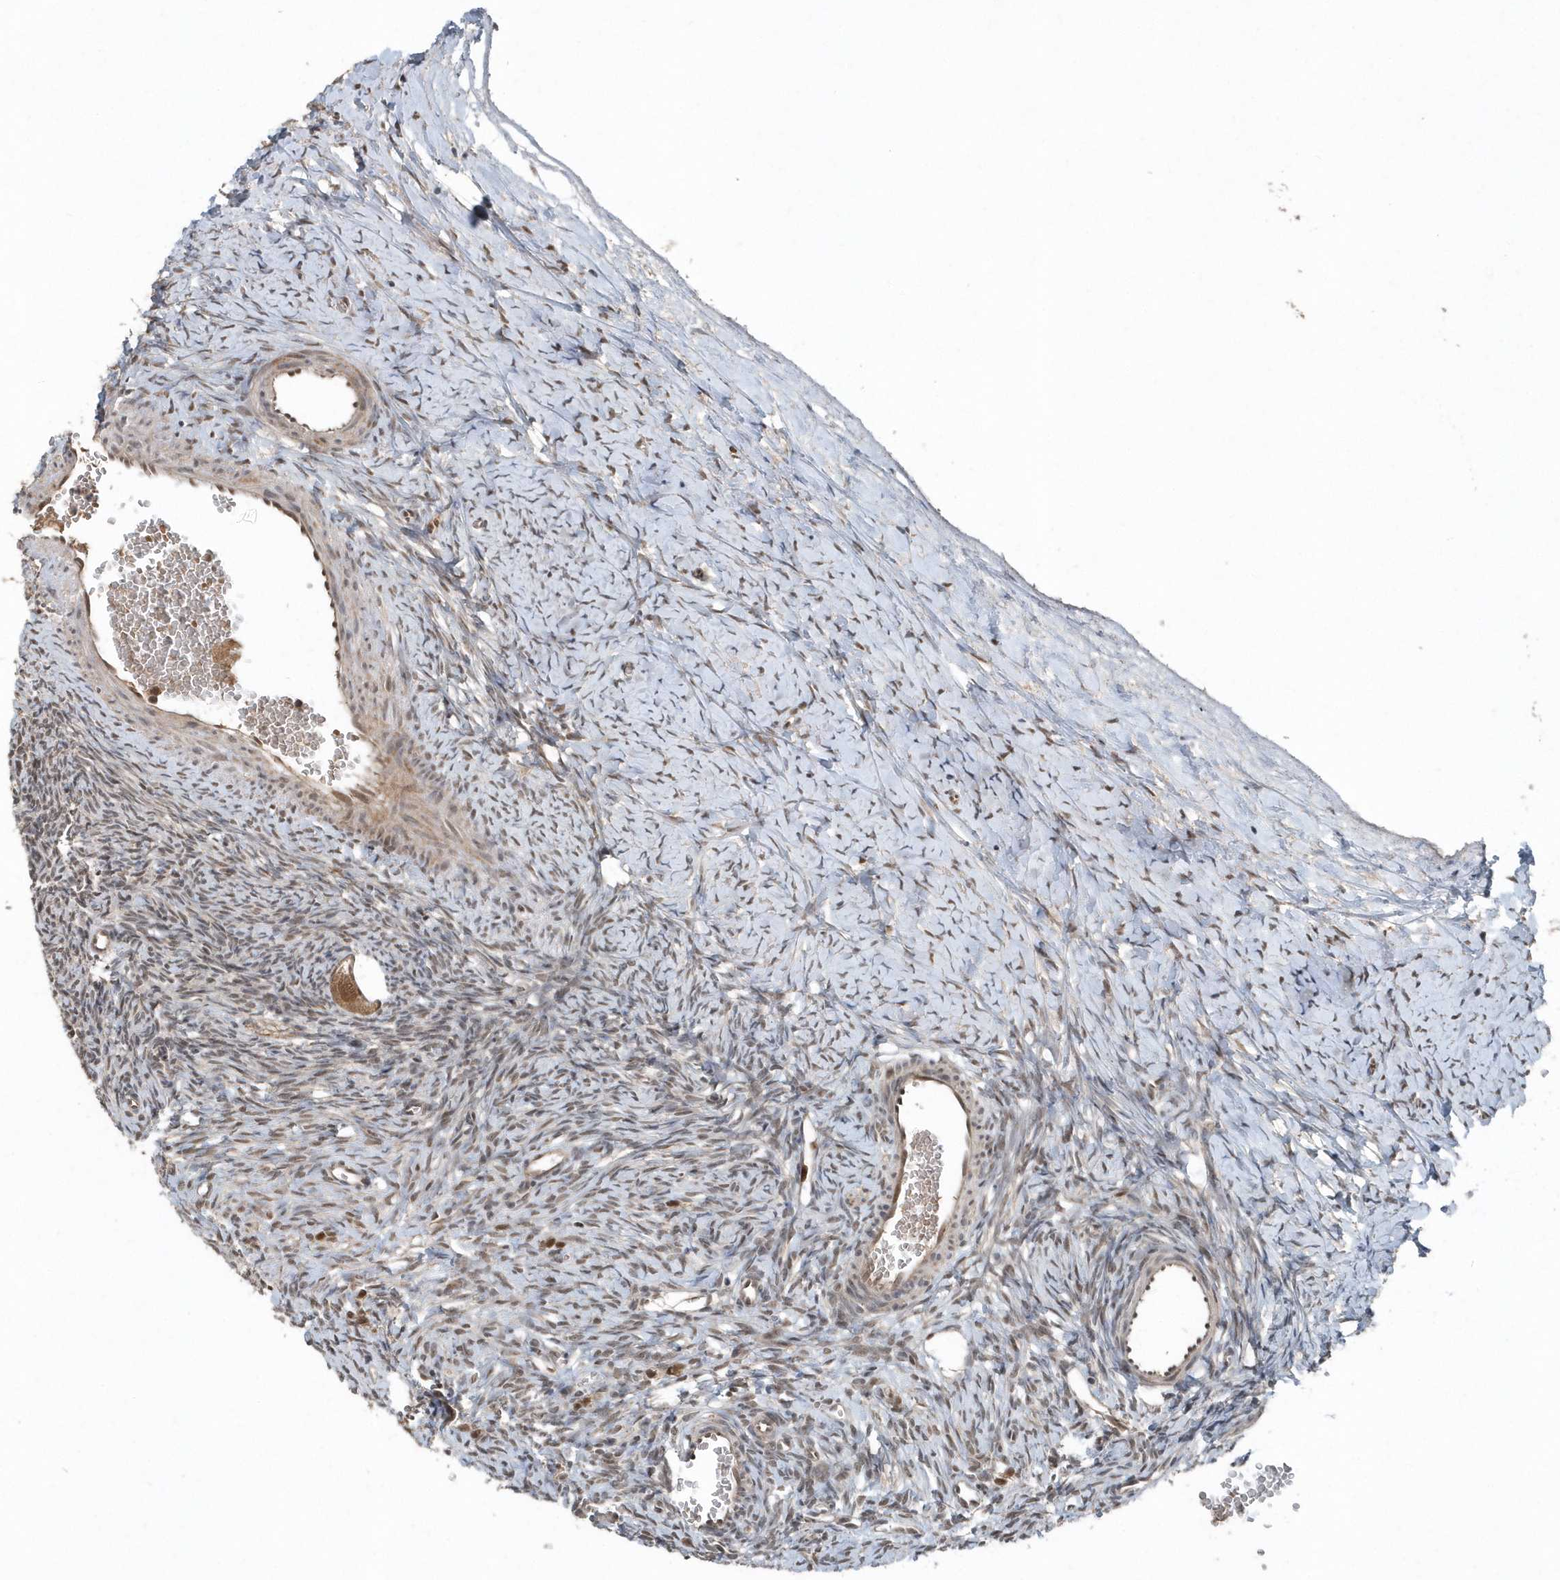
{"staining": {"intensity": "moderate", "quantity": ">75%", "location": "cytoplasmic/membranous,nuclear"}, "tissue": "ovary", "cell_type": "Follicle cells", "image_type": "normal", "snomed": [{"axis": "morphology", "description": "Normal tissue, NOS"}, {"axis": "morphology", "description": "Developmental malformation"}, {"axis": "topography", "description": "Ovary"}], "caption": "A high-resolution image shows IHC staining of benign ovary, which demonstrates moderate cytoplasmic/membranous,nuclear staining in approximately >75% of follicle cells.", "gene": "QTRT2", "patient": {"sex": "female", "age": 39}}